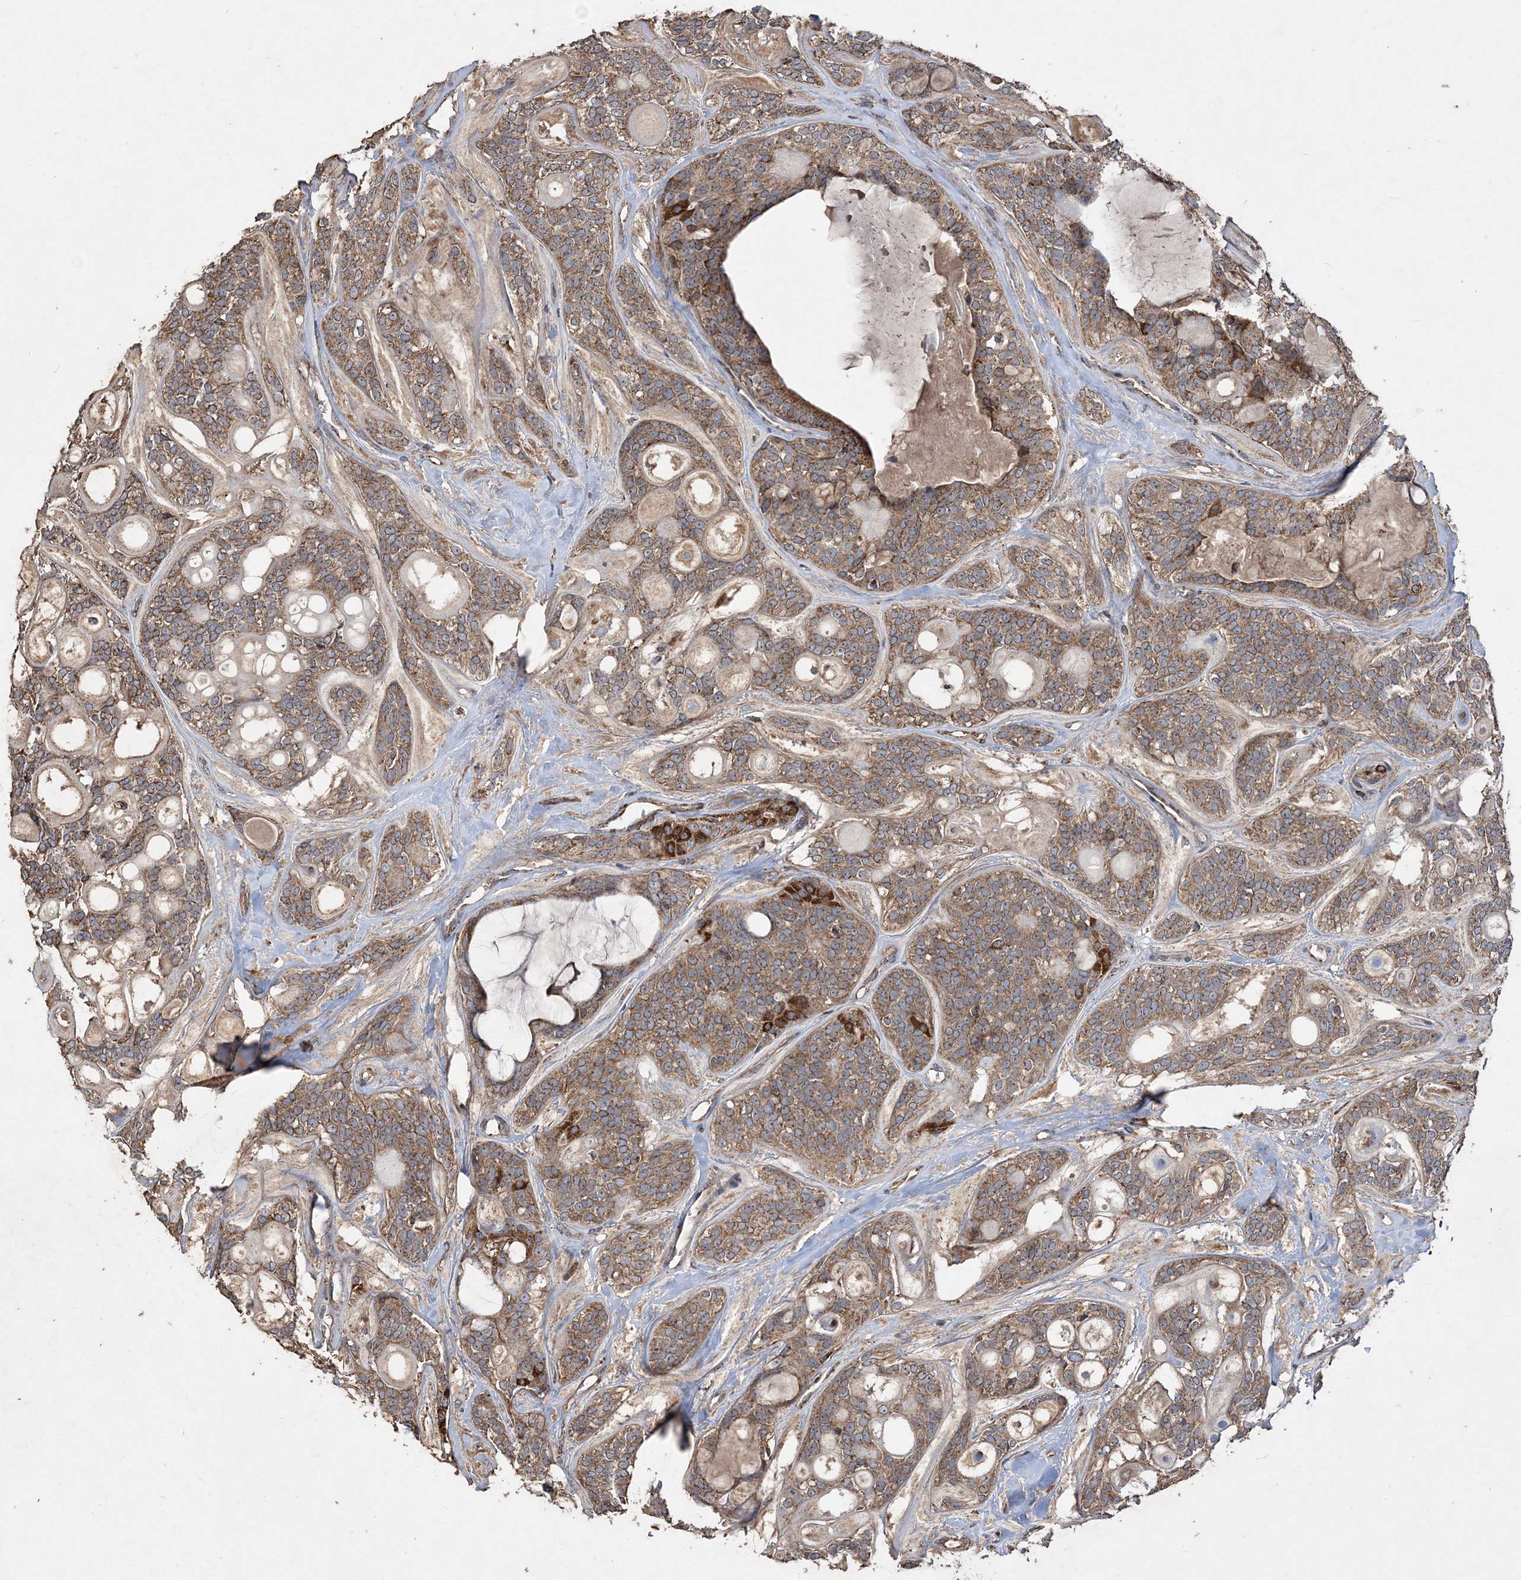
{"staining": {"intensity": "moderate", "quantity": ">75%", "location": "cytoplasmic/membranous"}, "tissue": "head and neck cancer", "cell_type": "Tumor cells", "image_type": "cancer", "snomed": [{"axis": "morphology", "description": "Adenocarcinoma, NOS"}, {"axis": "topography", "description": "Head-Neck"}], "caption": "Immunohistochemistry (IHC) micrograph of human head and neck adenocarcinoma stained for a protein (brown), which exhibits medium levels of moderate cytoplasmic/membranous staining in approximately >75% of tumor cells.", "gene": "POC5", "patient": {"sex": "male", "age": 66}}